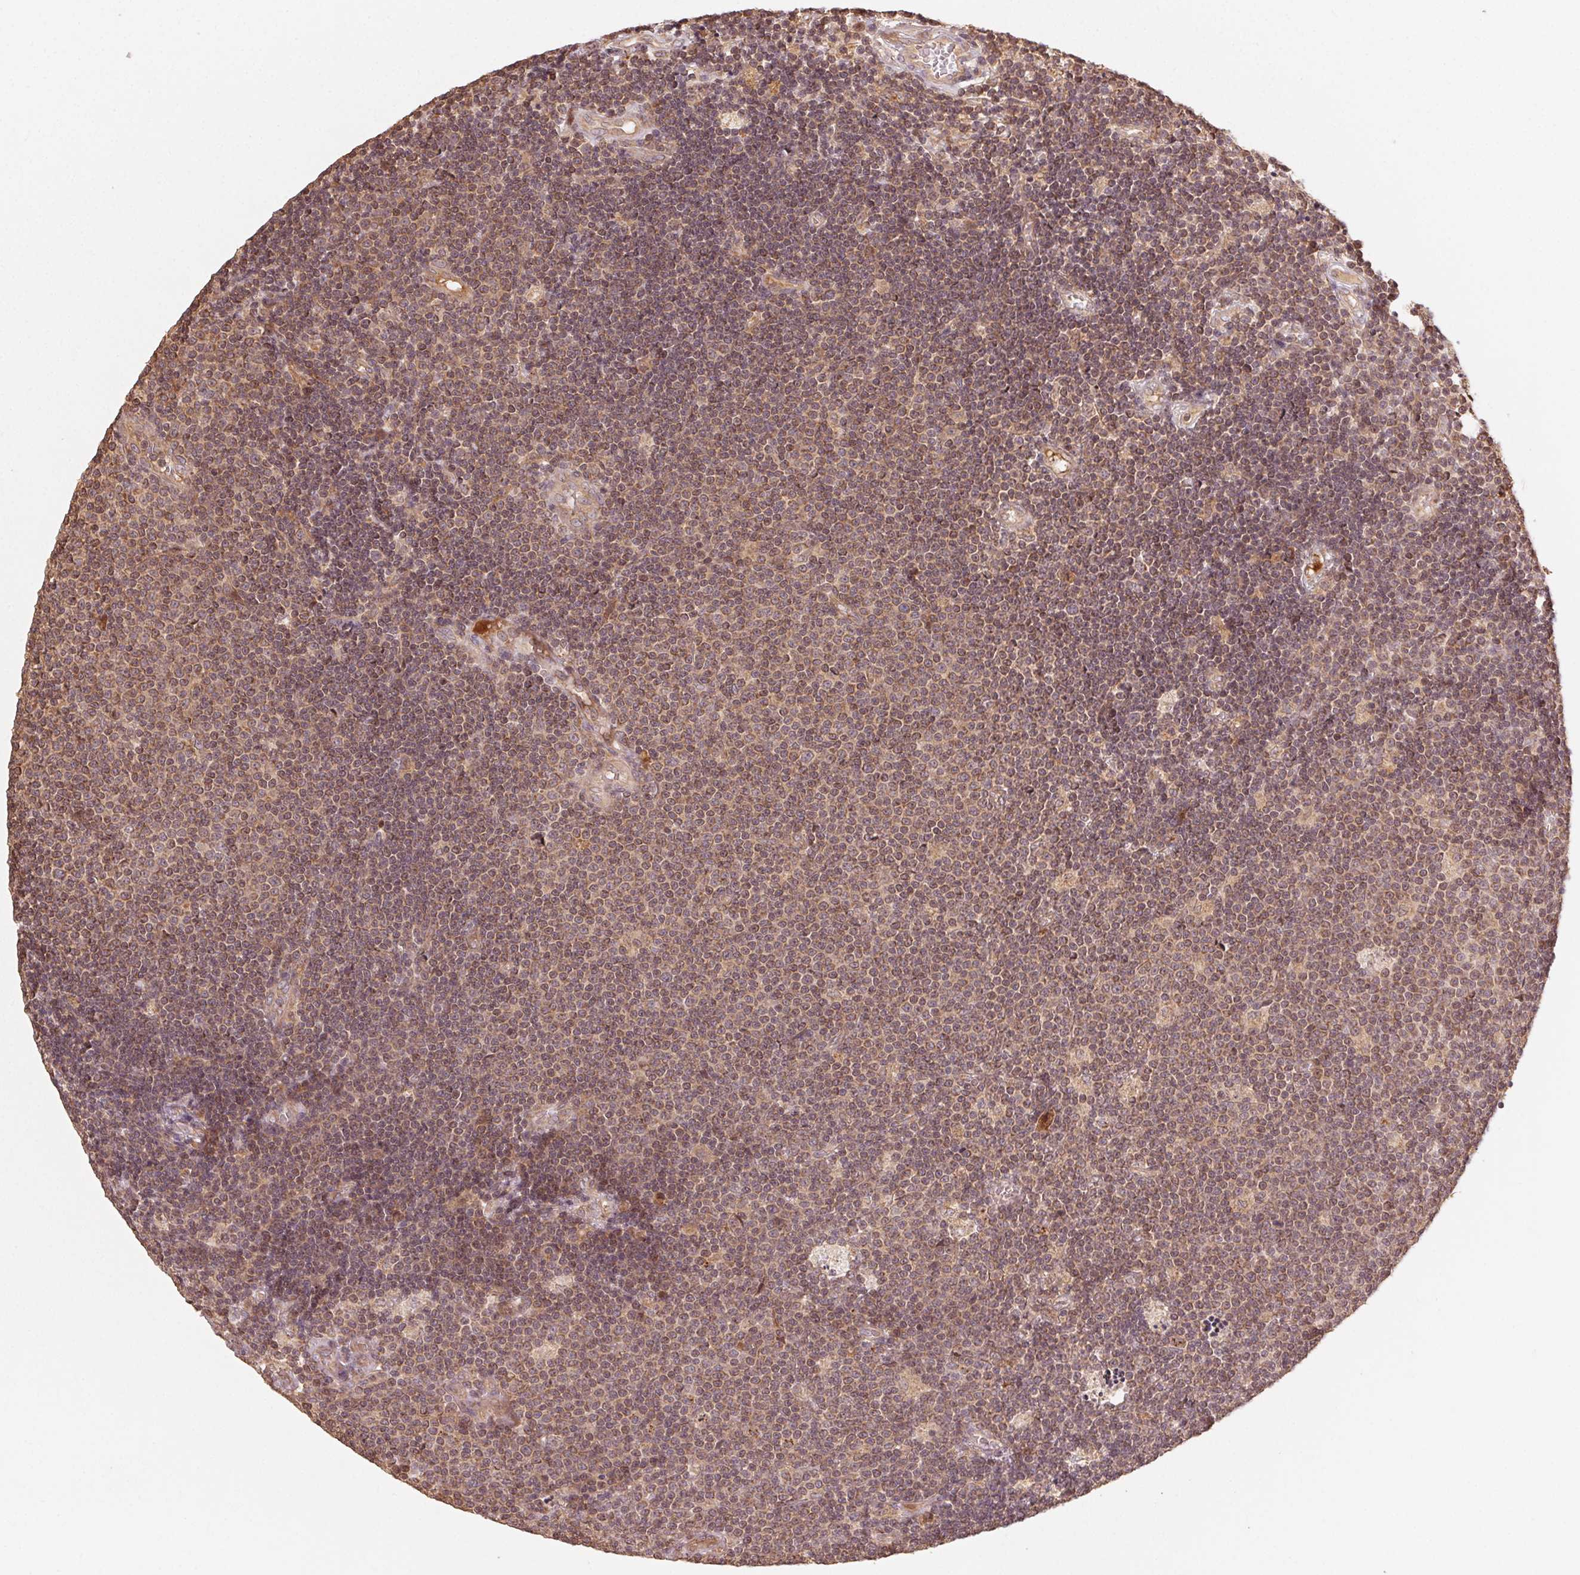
{"staining": {"intensity": "moderate", "quantity": ">75%", "location": "cytoplasmic/membranous,nuclear"}, "tissue": "lymphoma", "cell_type": "Tumor cells", "image_type": "cancer", "snomed": [{"axis": "morphology", "description": "Malignant lymphoma, non-Hodgkin's type, Low grade"}, {"axis": "topography", "description": "Brain"}], "caption": "A brown stain shows moderate cytoplasmic/membranous and nuclear staining of a protein in human malignant lymphoma, non-Hodgkin's type (low-grade) tumor cells.", "gene": "WBP2", "patient": {"sex": "female", "age": 66}}